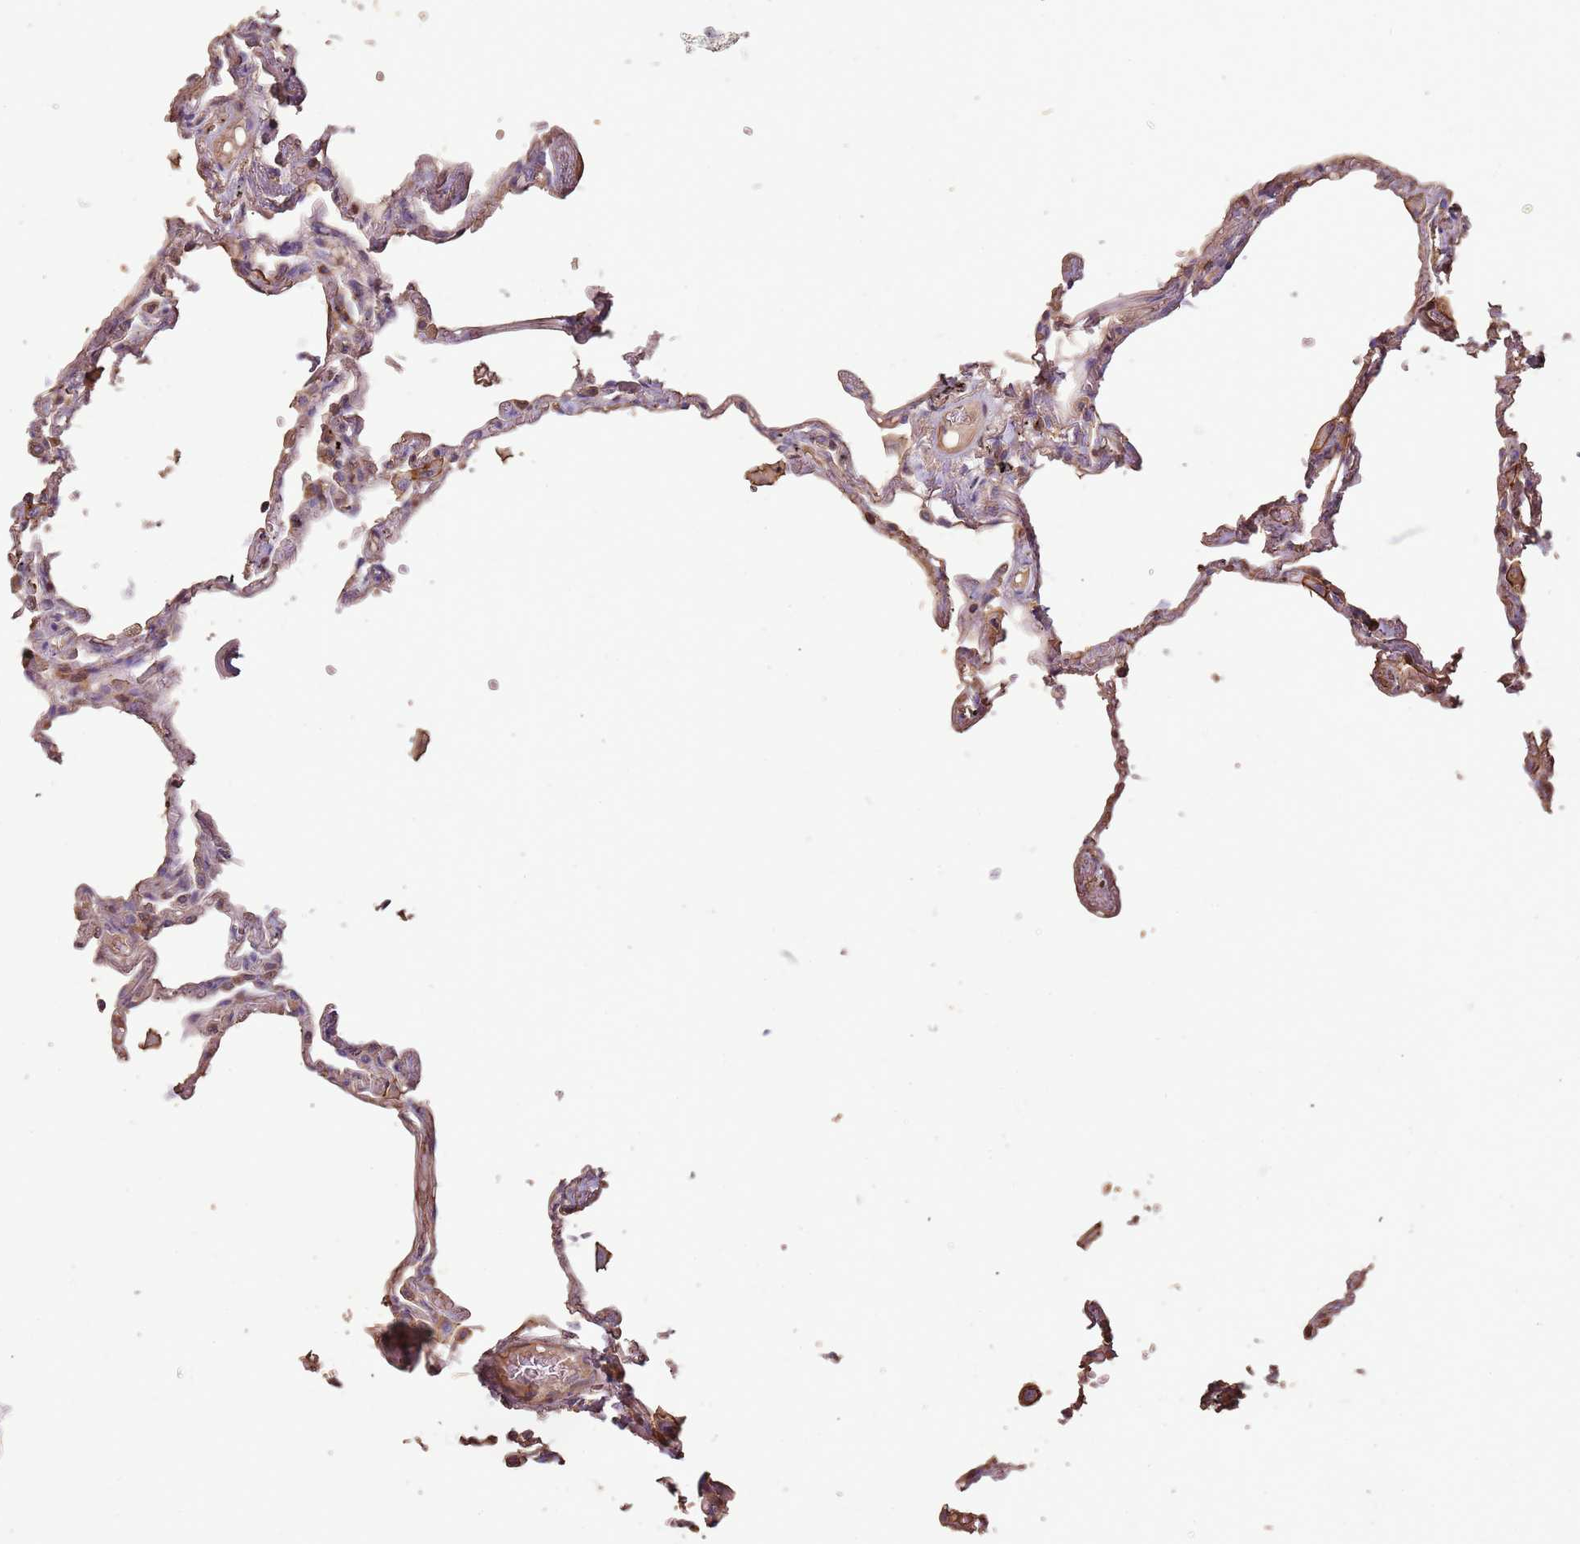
{"staining": {"intensity": "weak", "quantity": "25%-75%", "location": "cytoplasmic/membranous"}, "tissue": "lung", "cell_type": "Alveolar cells", "image_type": "normal", "snomed": [{"axis": "morphology", "description": "Normal tissue, NOS"}, {"axis": "topography", "description": "Lung"}], "caption": "Protein analysis of unremarkable lung displays weak cytoplasmic/membranous staining in about 25%-75% of alveolar cells. (DAB IHC, brown staining for protein, blue staining for nuclei).", "gene": "FECH", "patient": {"sex": "female", "age": 67}}